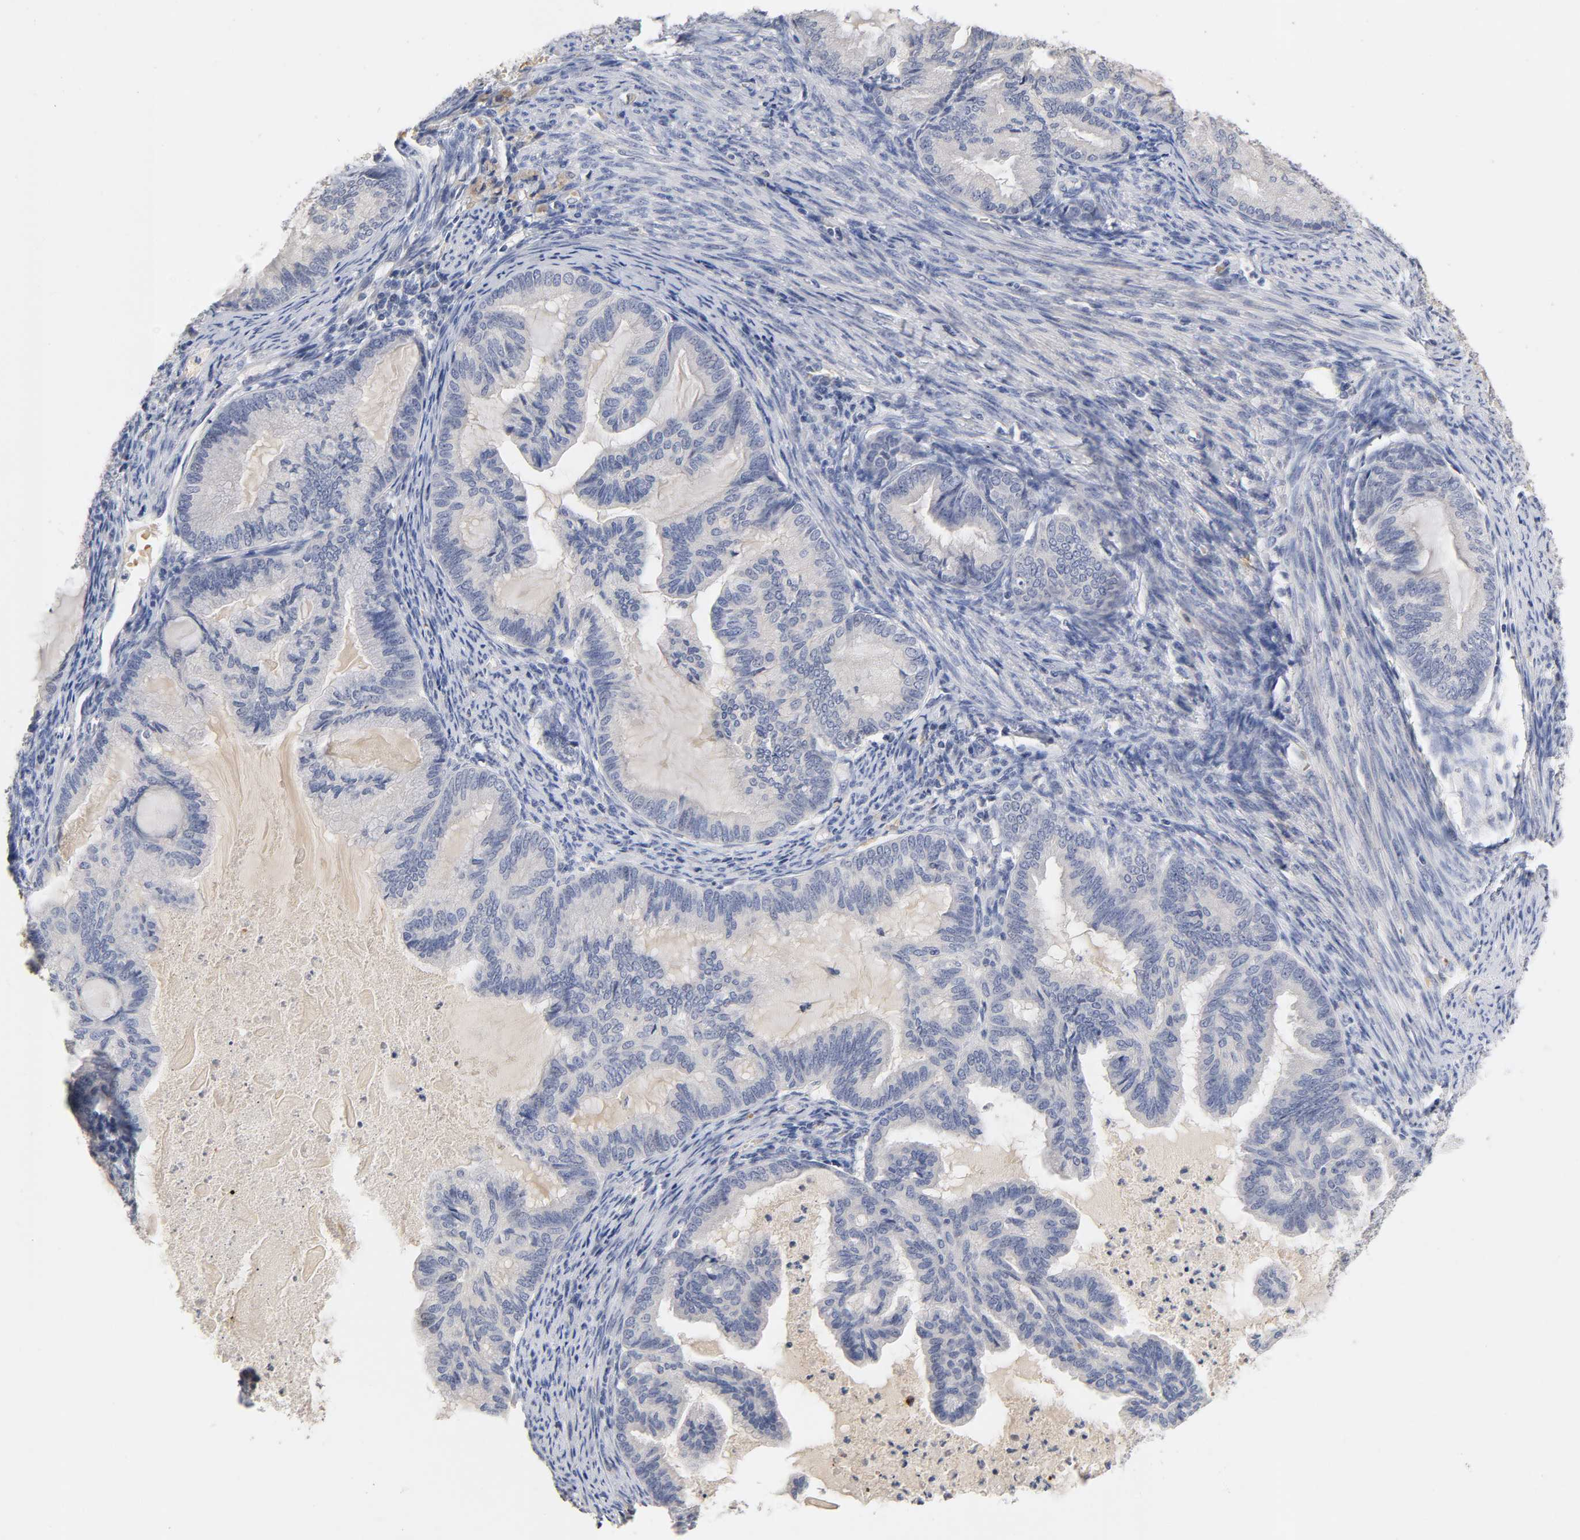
{"staining": {"intensity": "negative", "quantity": "none", "location": "none"}, "tissue": "cervical cancer", "cell_type": "Tumor cells", "image_type": "cancer", "snomed": [{"axis": "morphology", "description": "Normal tissue, NOS"}, {"axis": "morphology", "description": "Adenocarcinoma, NOS"}, {"axis": "topography", "description": "Cervix"}, {"axis": "topography", "description": "Endometrium"}], "caption": "Tumor cells show no significant expression in cervical cancer.", "gene": "OVOL1", "patient": {"sex": "female", "age": 86}}